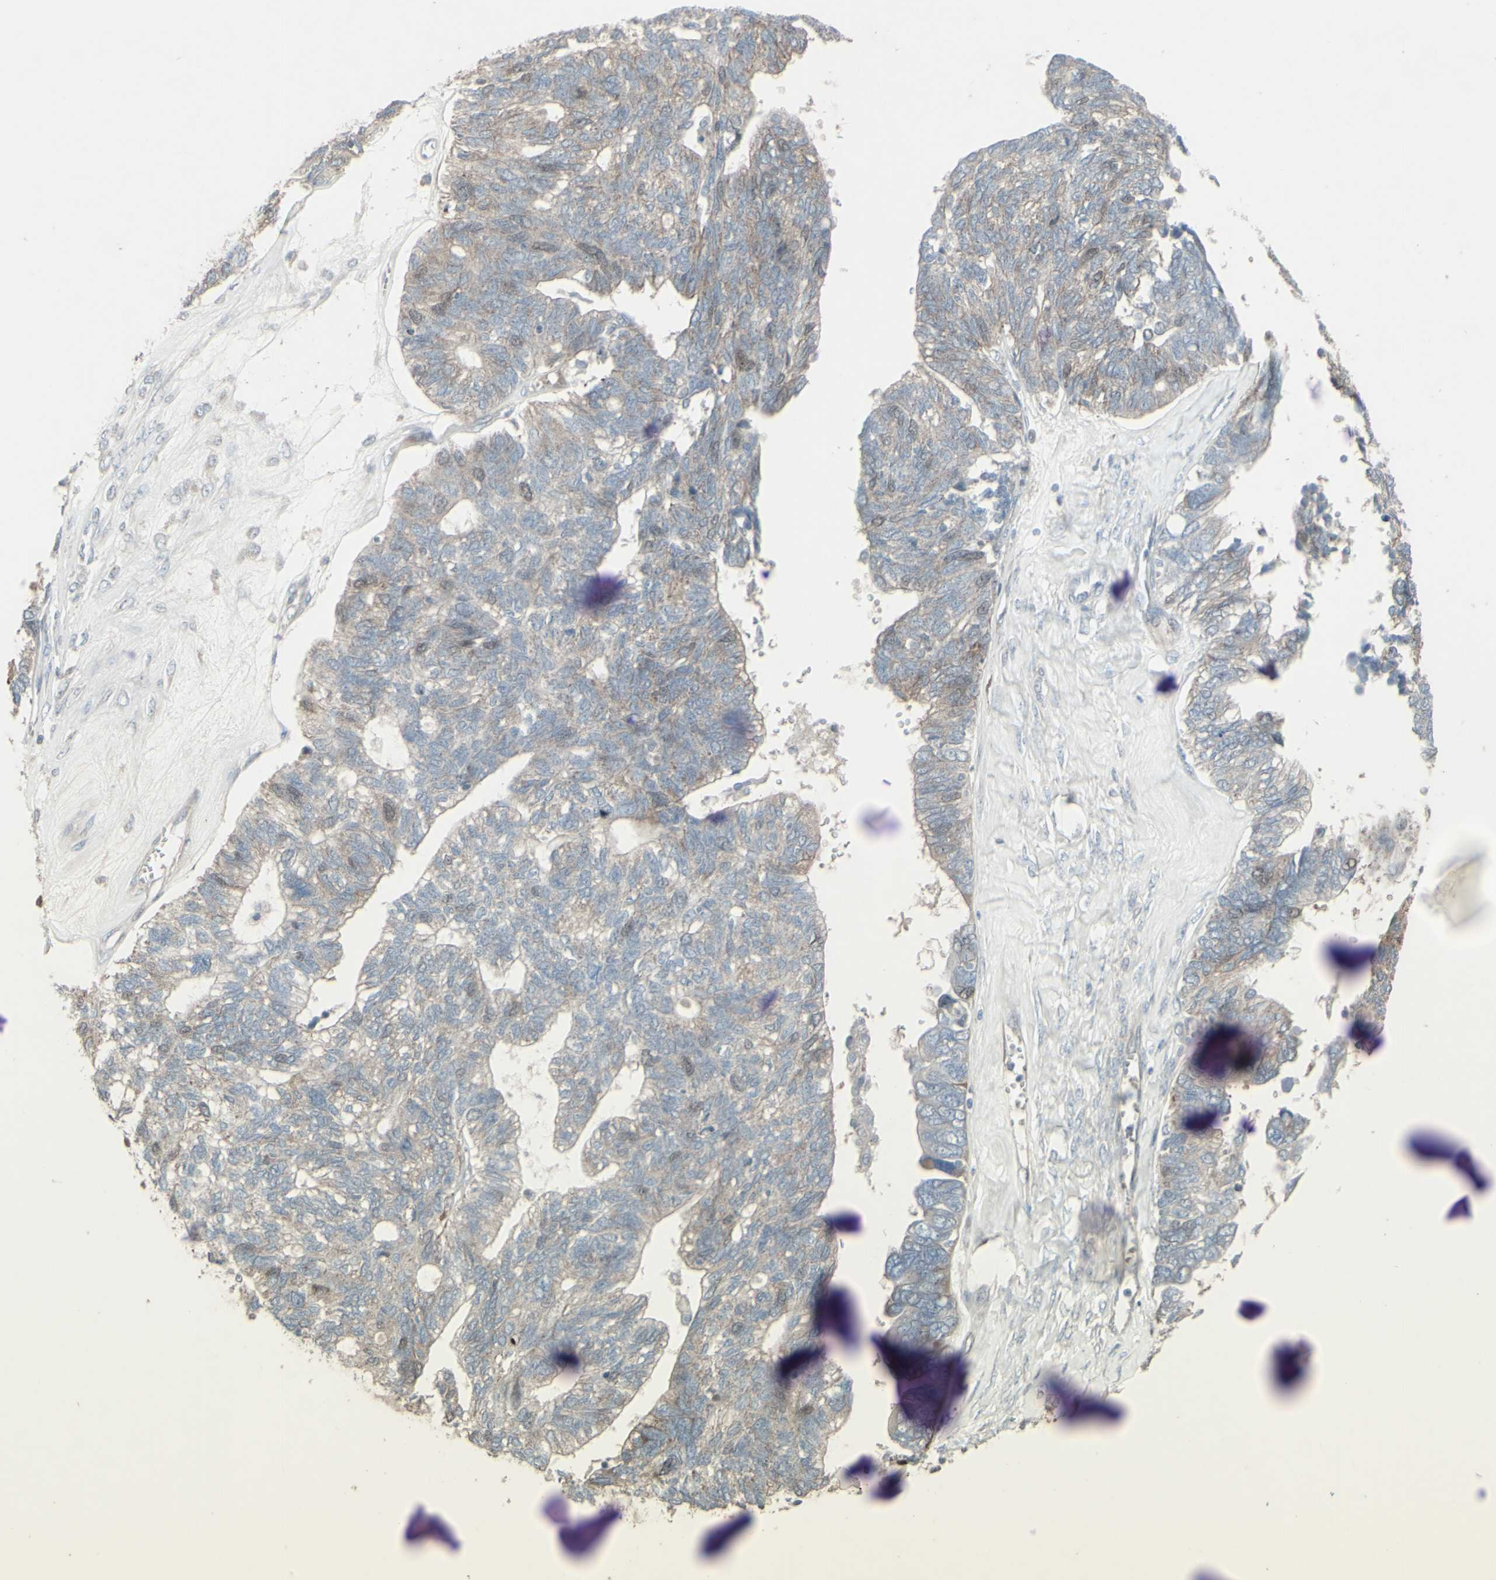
{"staining": {"intensity": "weak", "quantity": ">75%", "location": "cytoplasmic/membranous,nuclear"}, "tissue": "ovarian cancer", "cell_type": "Tumor cells", "image_type": "cancer", "snomed": [{"axis": "morphology", "description": "Cystadenocarcinoma, serous, NOS"}, {"axis": "topography", "description": "Ovary"}], "caption": "Immunohistochemical staining of human ovarian serous cystadenocarcinoma shows low levels of weak cytoplasmic/membranous and nuclear protein positivity in about >75% of tumor cells. Immunohistochemistry stains the protein of interest in brown and the nuclei are stained blue.", "gene": "GMNN", "patient": {"sex": "female", "age": 79}}